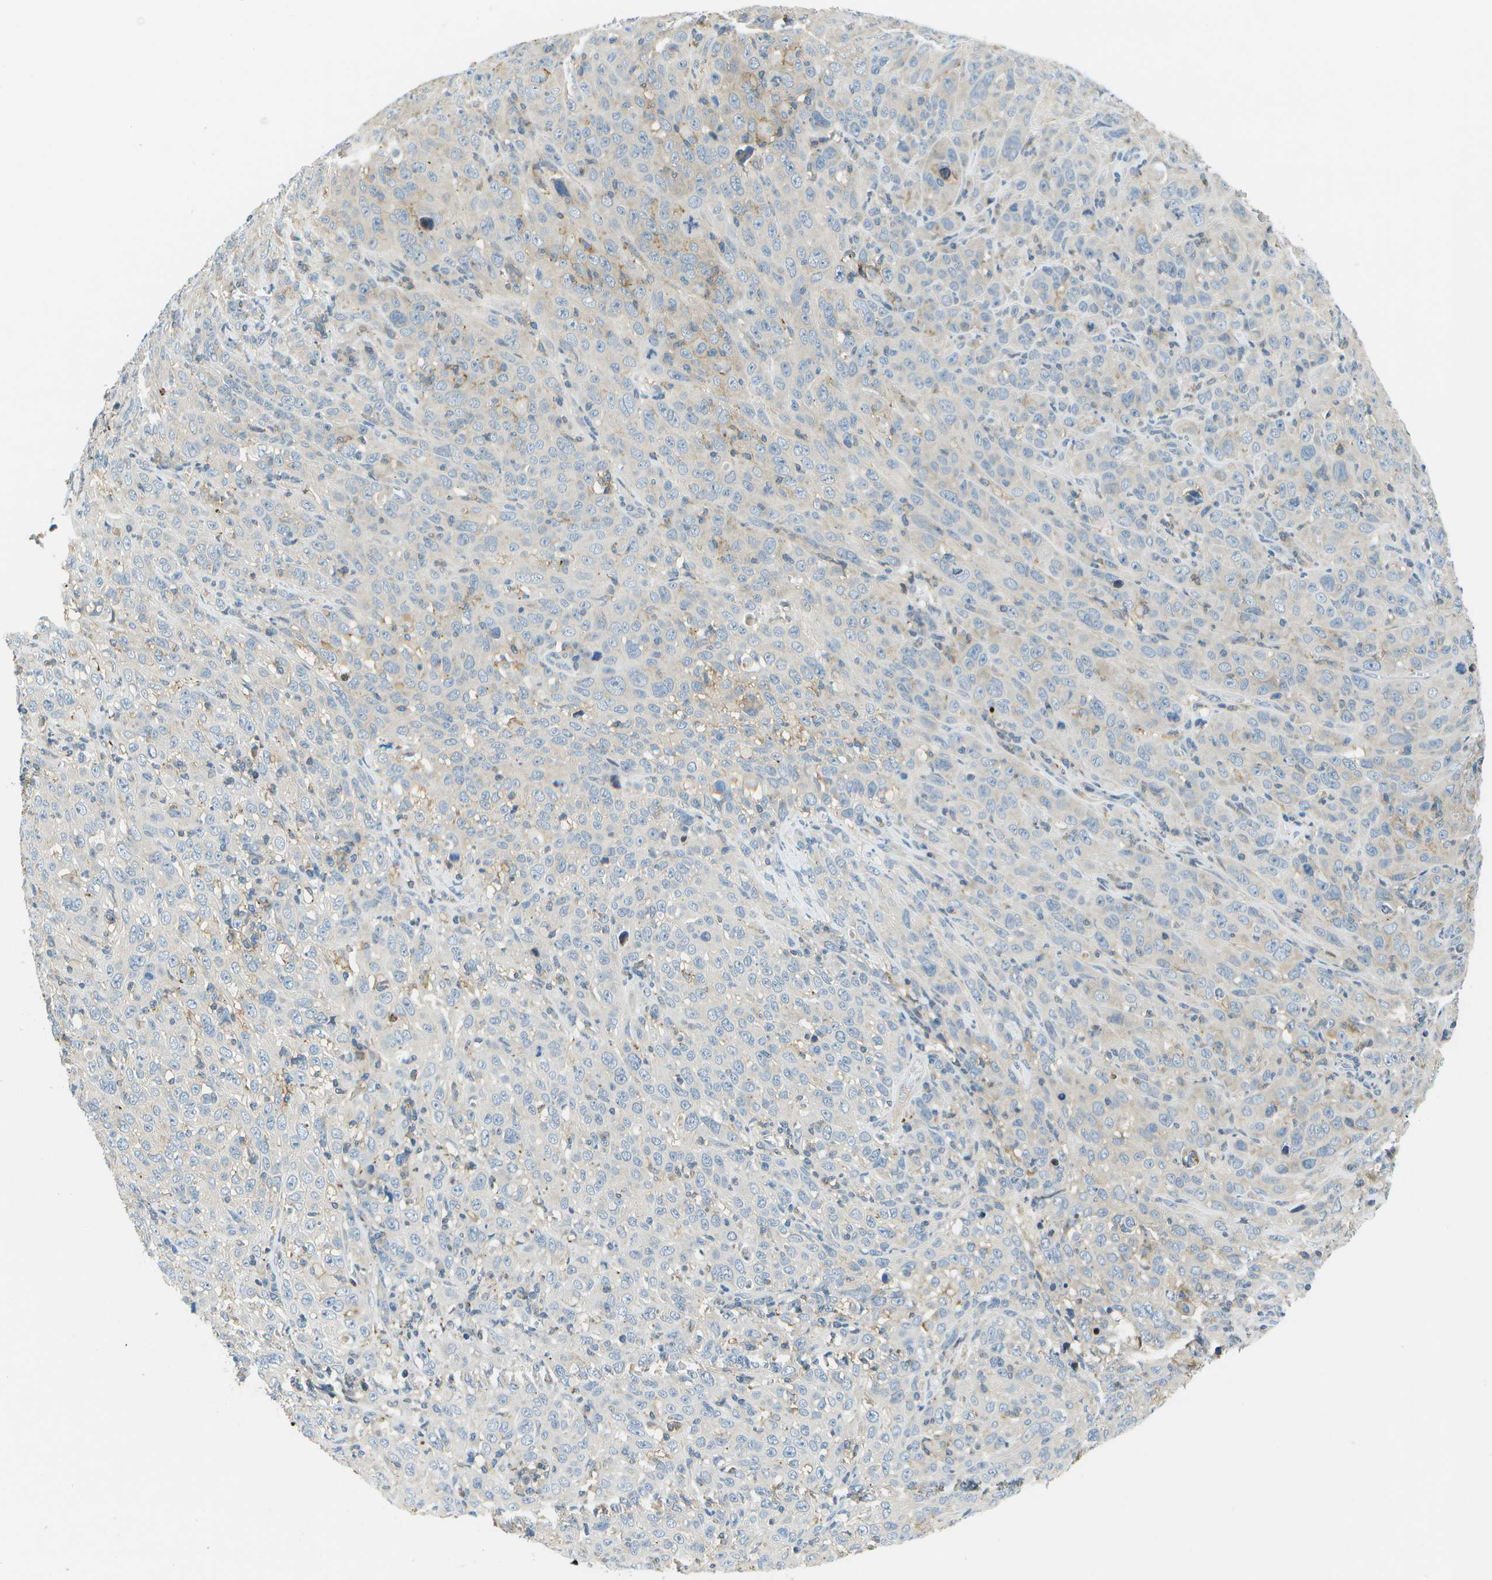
{"staining": {"intensity": "negative", "quantity": "none", "location": "none"}, "tissue": "cervical cancer", "cell_type": "Tumor cells", "image_type": "cancer", "snomed": [{"axis": "morphology", "description": "Squamous cell carcinoma, NOS"}, {"axis": "topography", "description": "Cervix"}], "caption": "High power microscopy image of an immunohistochemistry (IHC) photomicrograph of cervical cancer, revealing no significant positivity in tumor cells.", "gene": "LRRC66", "patient": {"sex": "female", "age": 46}}